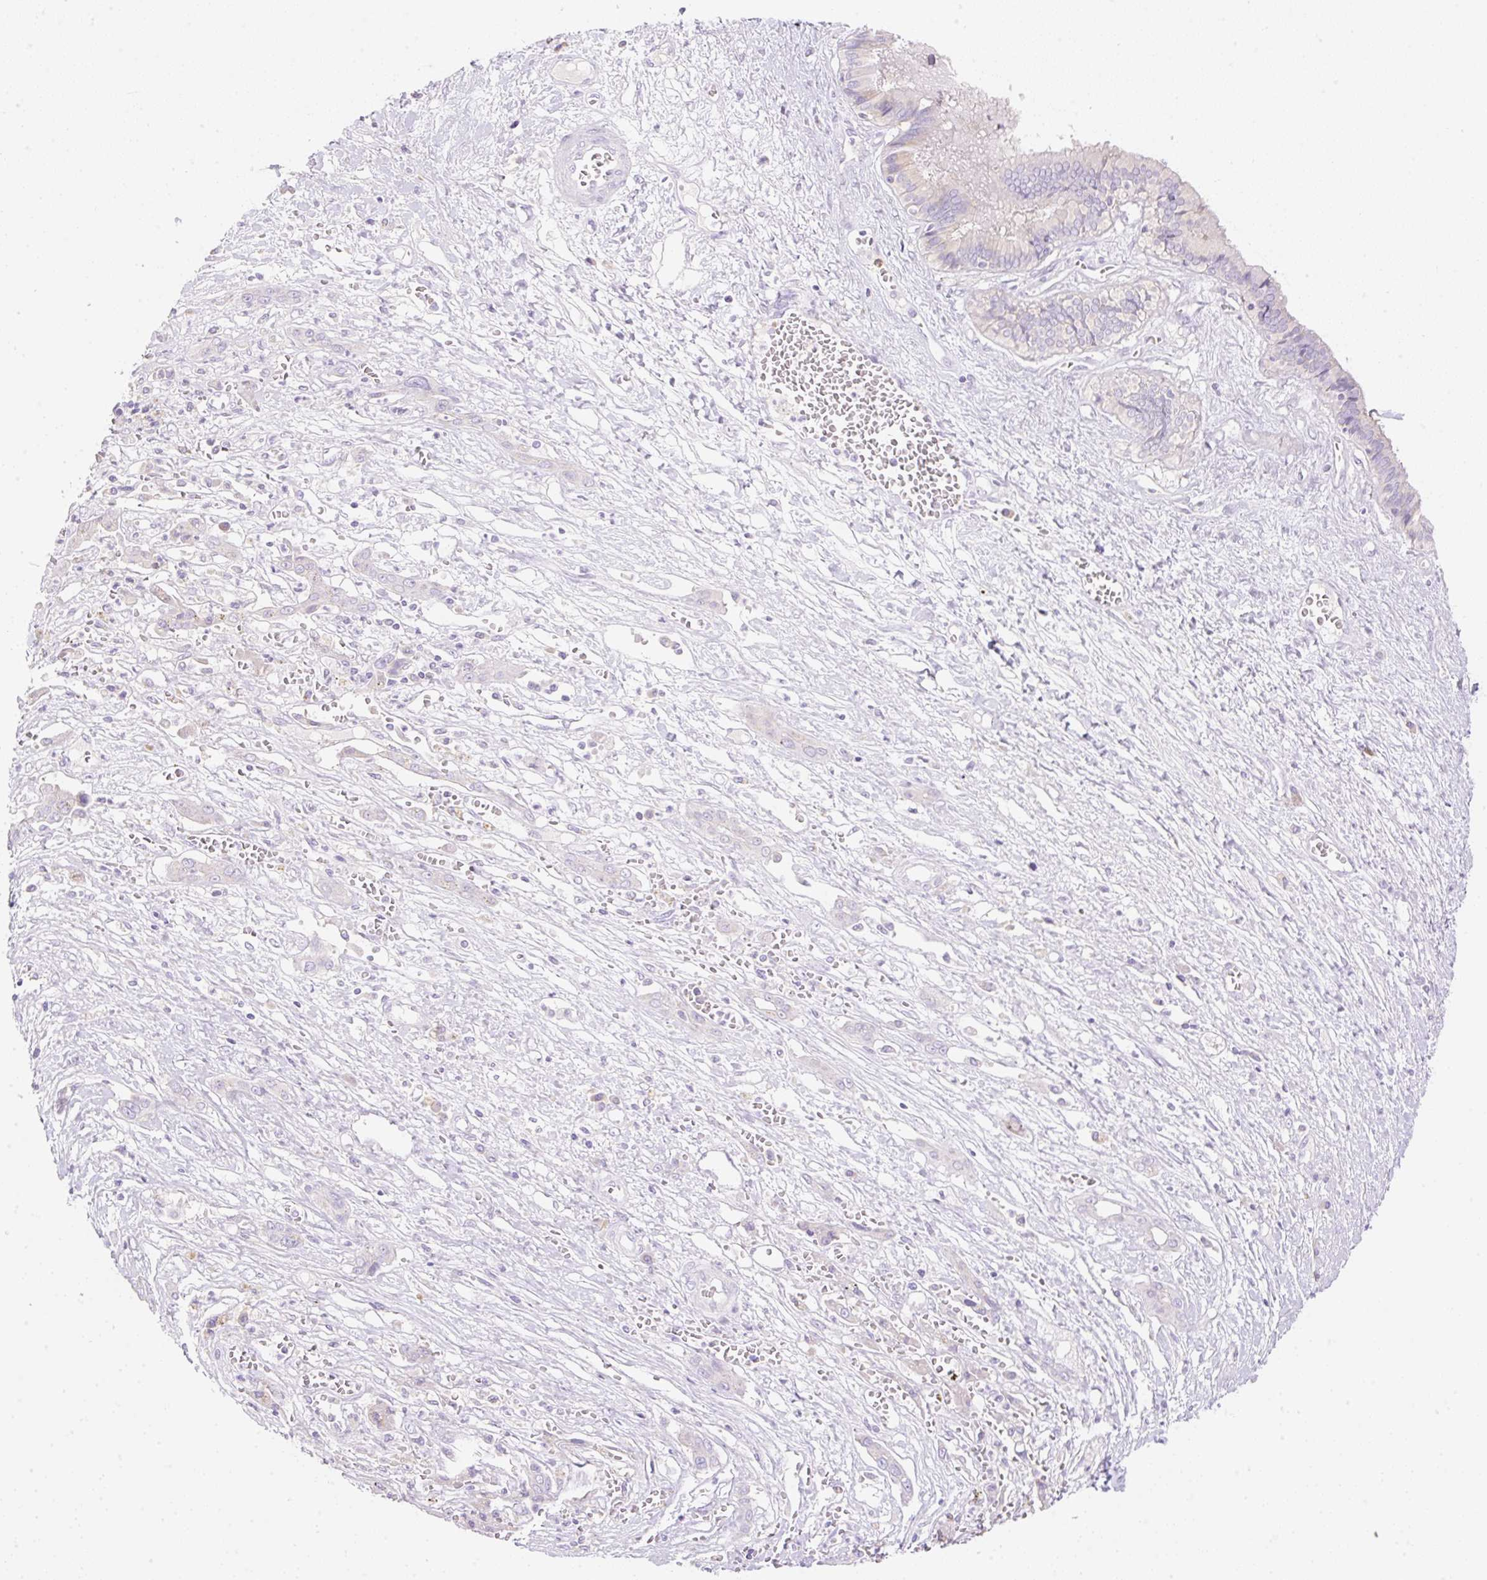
{"staining": {"intensity": "negative", "quantity": "none", "location": "none"}, "tissue": "liver cancer", "cell_type": "Tumor cells", "image_type": "cancer", "snomed": [{"axis": "morphology", "description": "Cholangiocarcinoma"}, {"axis": "topography", "description": "Liver"}], "caption": "Cholangiocarcinoma (liver) stained for a protein using immunohistochemistry reveals no staining tumor cells.", "gene": "DENND5A", "patient": {"sex": "male", "age": 67}}